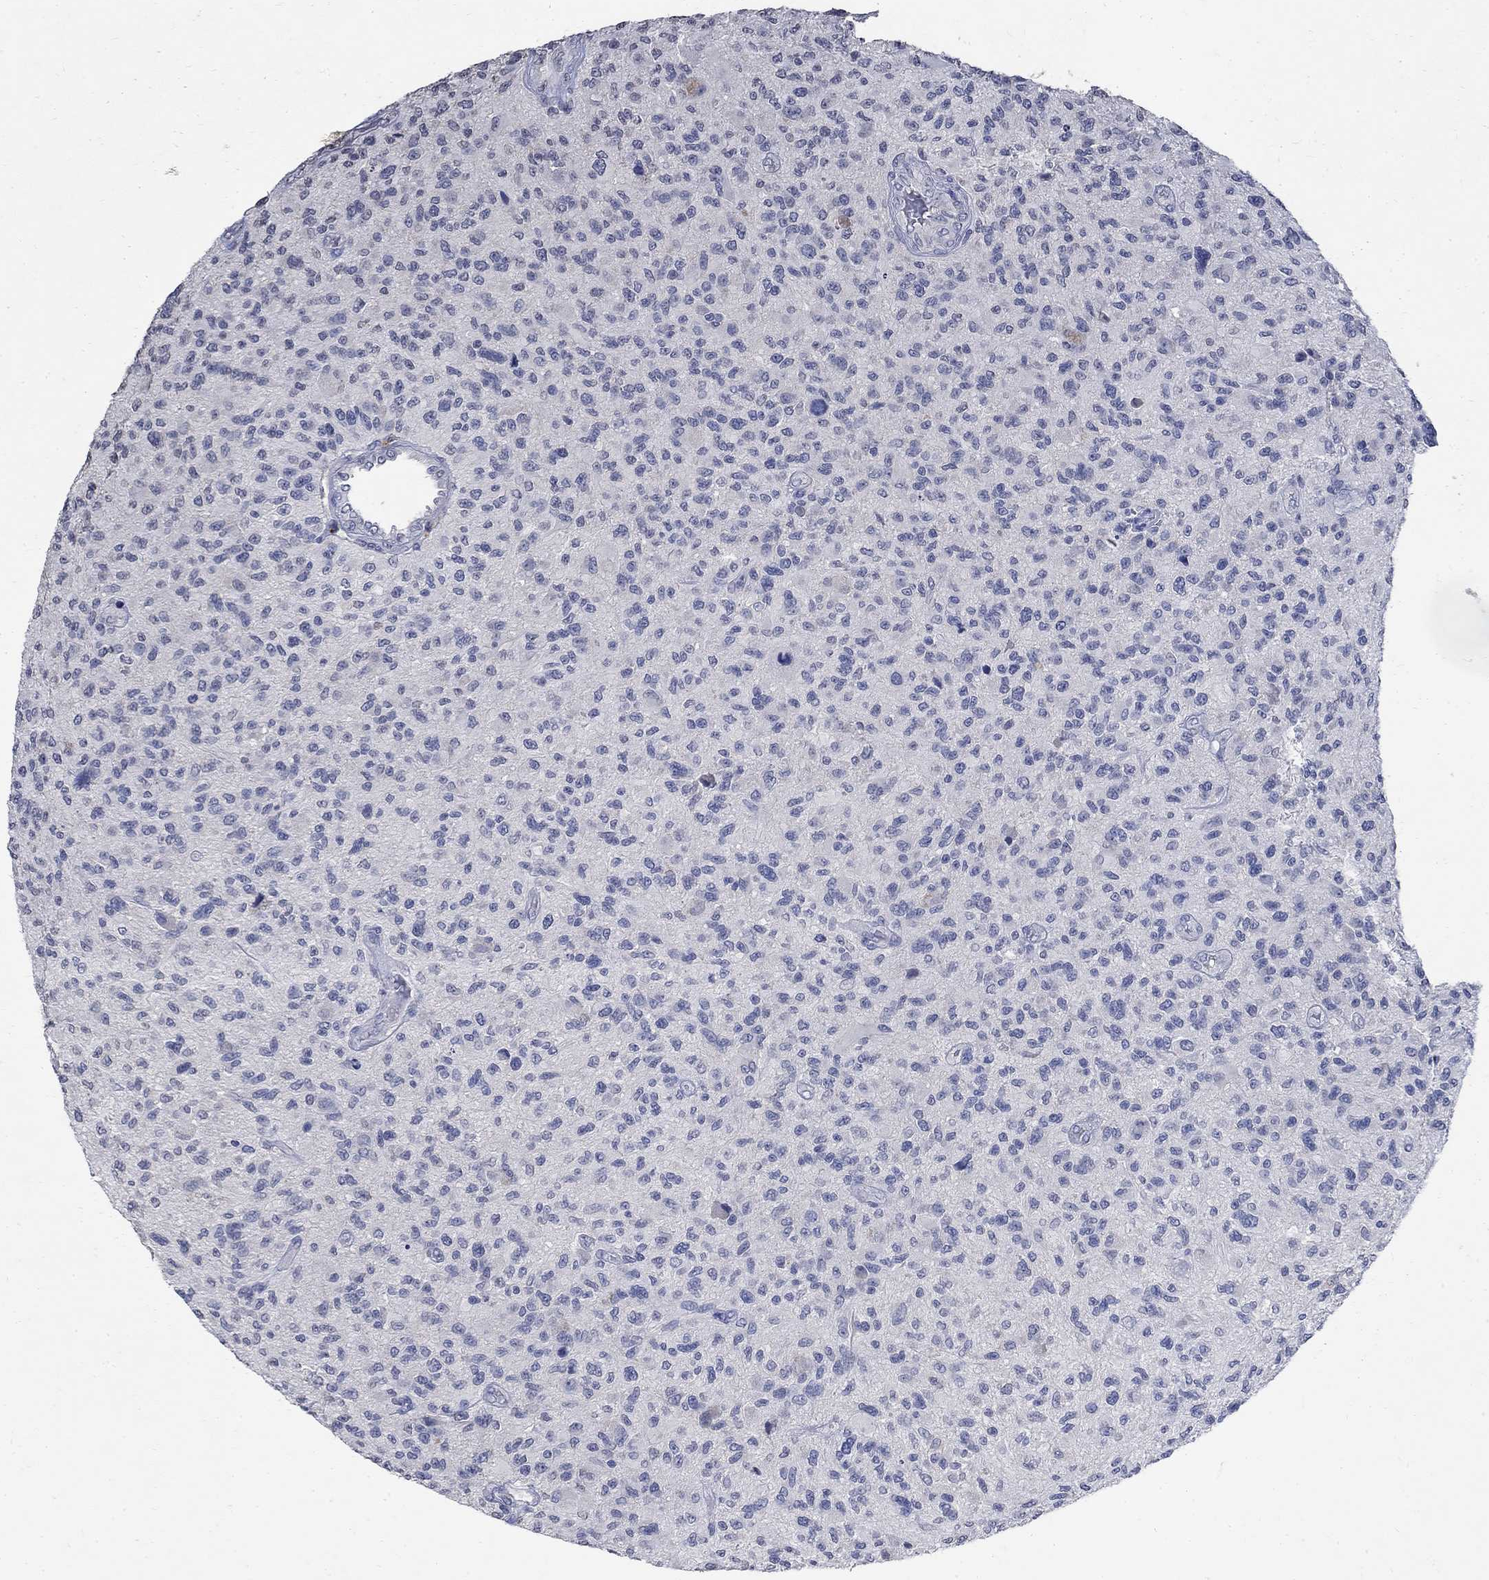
{"staining": {"intensity": "negative", "quantity": "none", "location": "none"}, "tissue": "glioma", "cell_type": "Tumor cells", "image_type": "cancer", "snomed": [{"axis": "morphology", "description": "Glioma, malignant, High grade"}, {"axis": "topography", "description": "Brain"}], "caption": "There is no significant staining in tumor cells of glioma. (DAB immunohistochemistry with hematoxylin counter stain).", "gene": "TMEM169", "patient": {"sex": "male", "age": 47}}